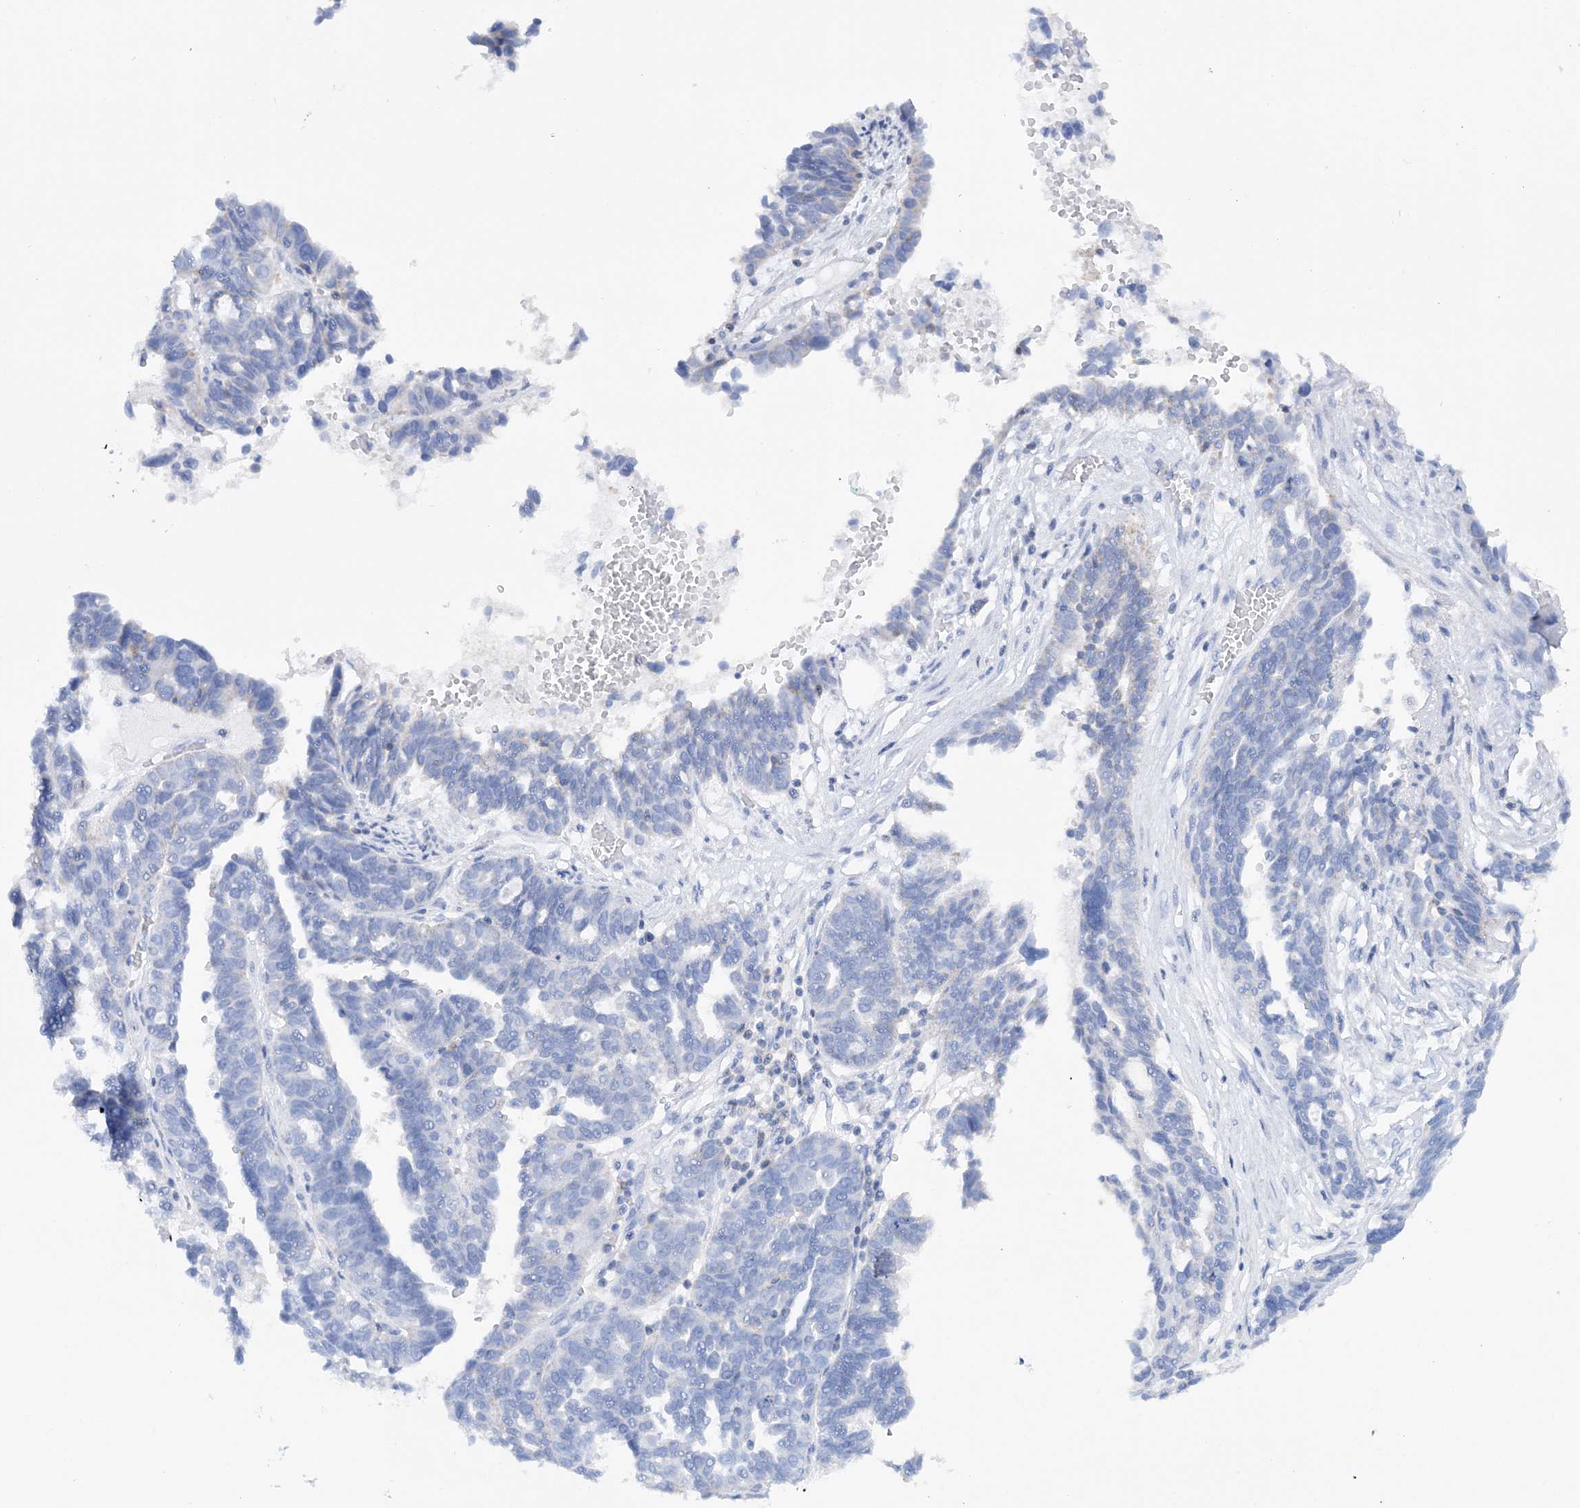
{"staining": {"intensity": "negative", "quantity": "none", "location": "none"}, "tissue": "ovarian cancer", "cell_type": "Tumor cells", "image_type": "cancer", "snomed": [{"axis": "morphology", "description": "Cystadenocarcinoma, serous, NOS"}, {"axis": "topography", "description": "Ovary"}], "caption": "Histopathology image shows no protein staining in tumor cells of serous cystadenocarcinoma (ovarian) tissue.", "gene": "TTC32", "patient": {"sex": "female", "age": 59}}